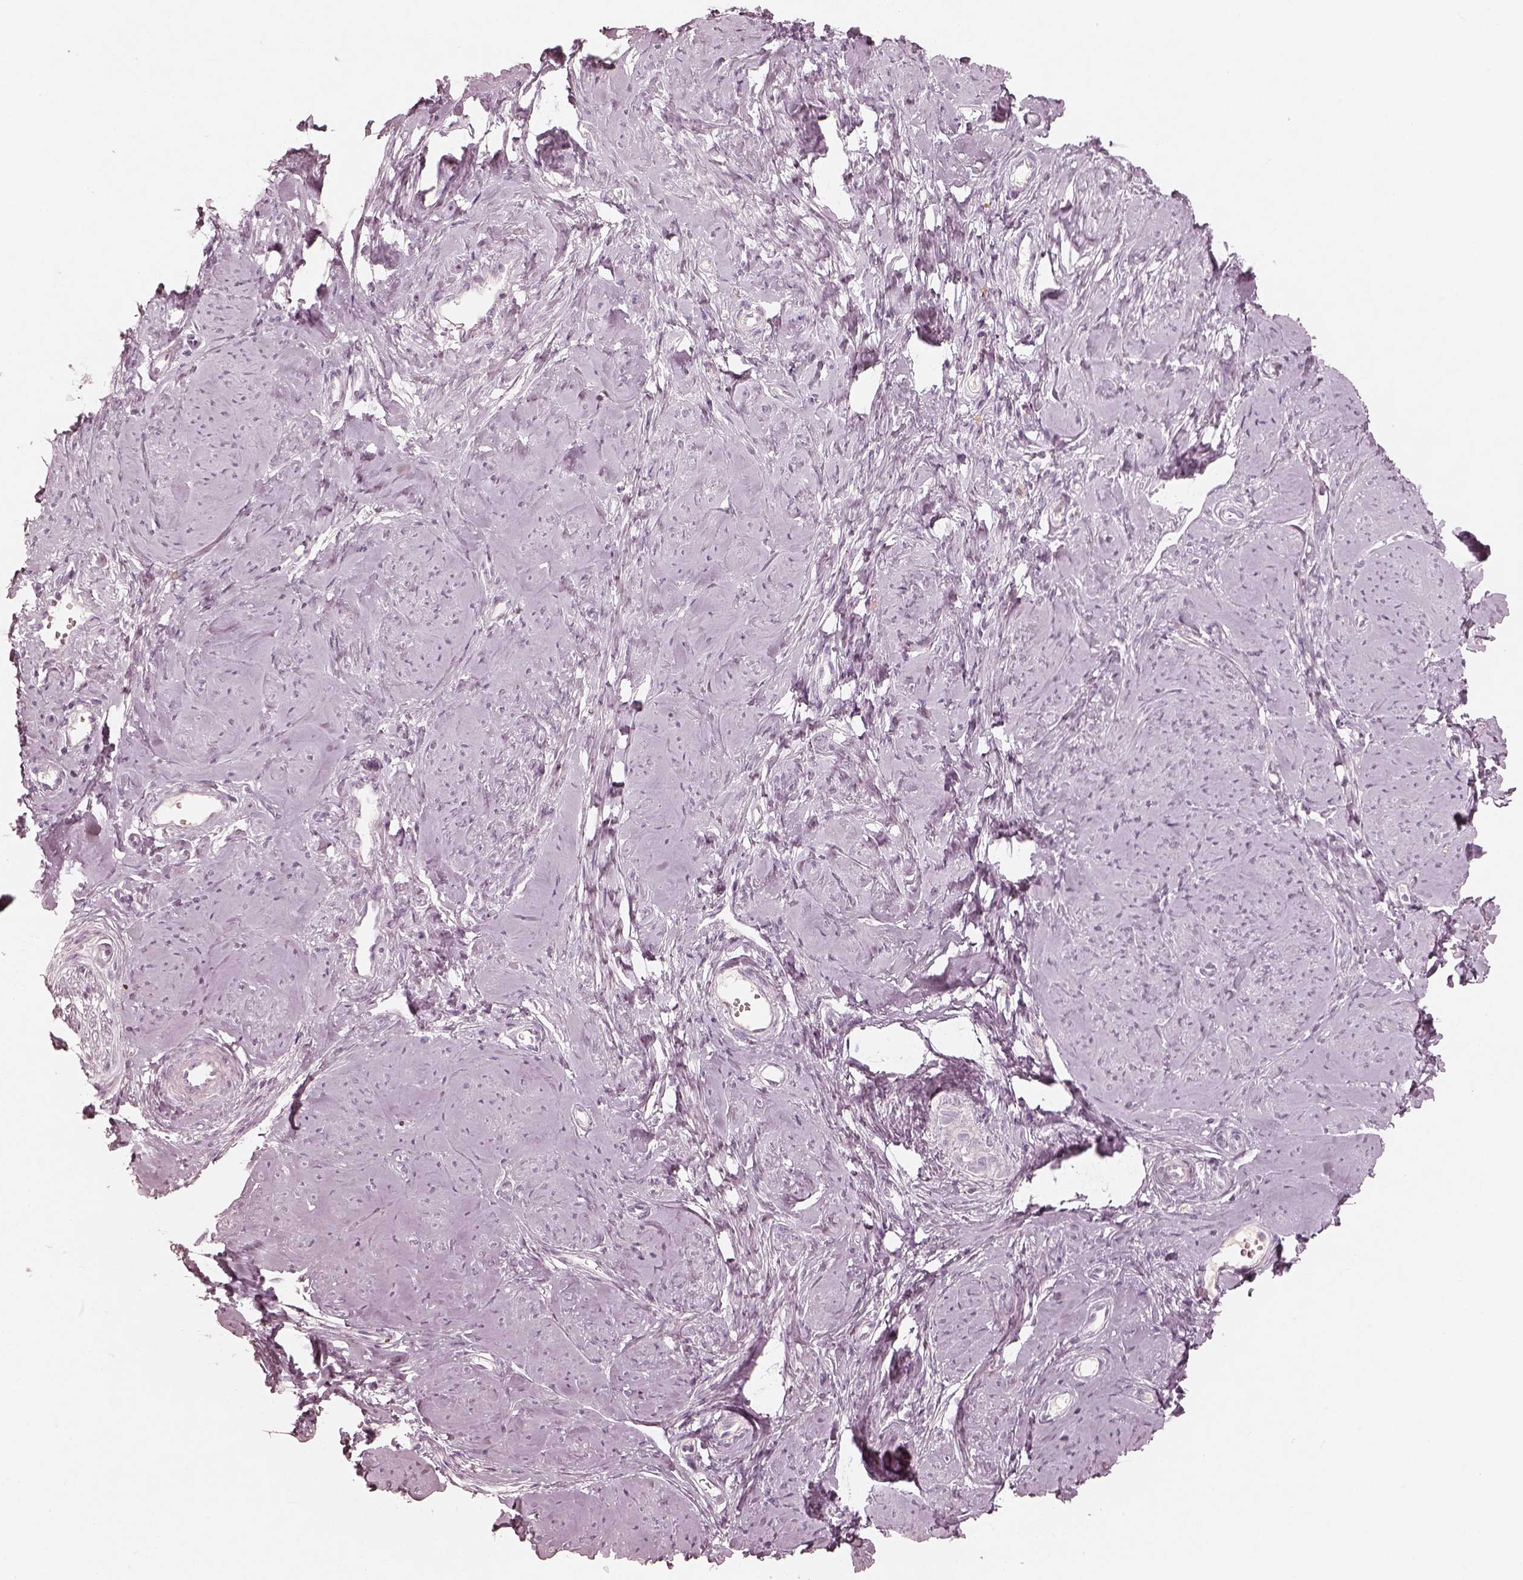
{"staining": {"intensity": "negative", "quantity": "none", "location": "none"}, "tissue": "smooth muscle", "cell_type": "Smooth muscle cells", "image_type": "normal", "snomed": [{"axis": "morphology", "description": "Normal tissue, NOS"}, {"axis": "topography", "description": "Smooth muscle"}], "caption": "Immunohistochemistry (IHC) photomicrograph of unremarkable smooth muscle: smooth muscle stained with DAB (3,3'-diaminobenzidine) demonstrates no significant protein positivity in smooth muscle cells. (Immunohistochemistry, brightfield microscopy, high magnification).", "gene": "KRT82", "patient": {"sex": "female", "age": 48}}